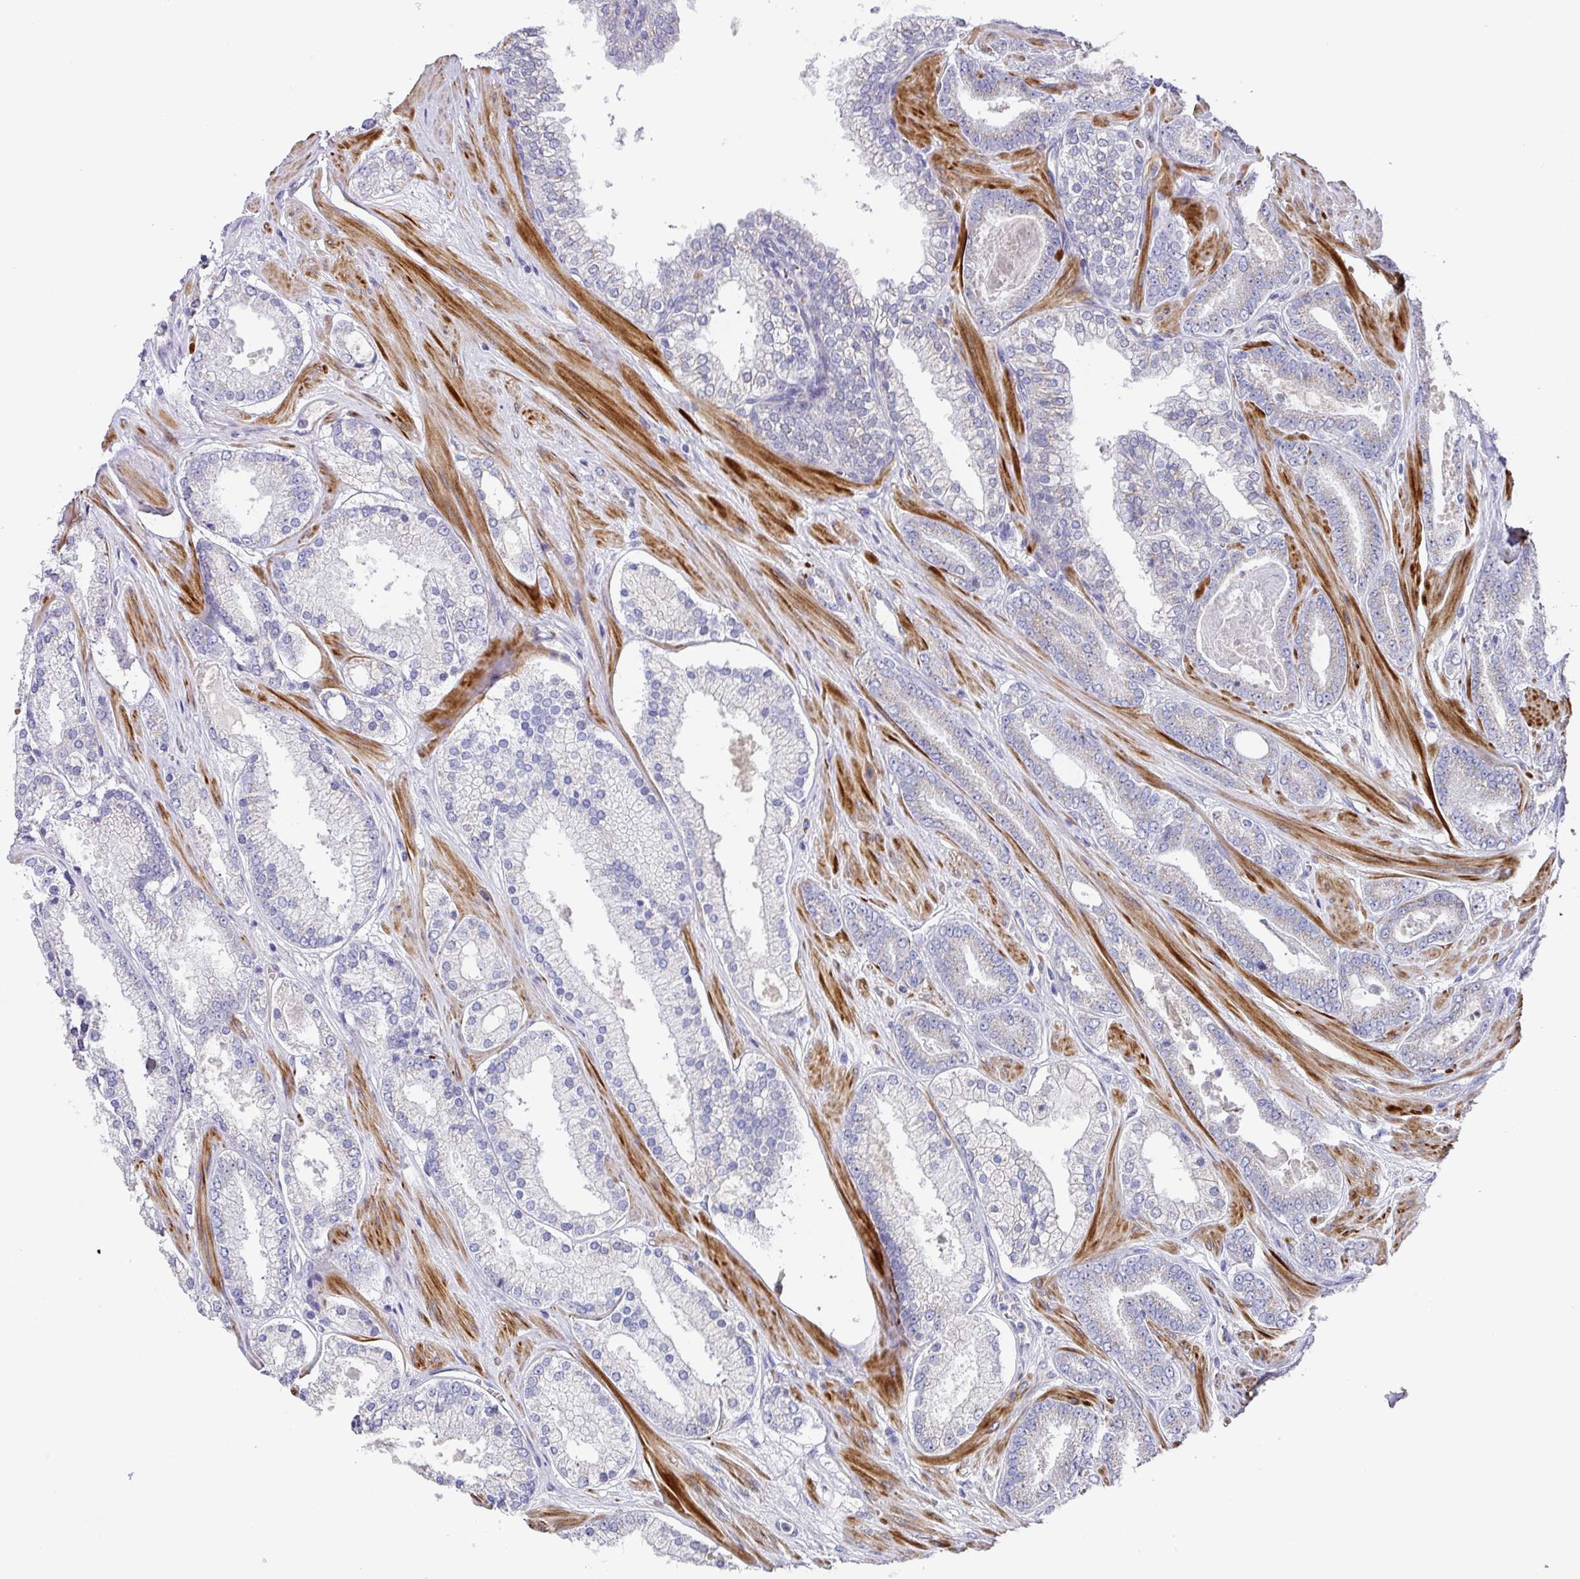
{"staining": {"intensity": "negative", "quantity": "none", "location": "none"}, "tissue": "prostate cancer", "cell_type": "Tumor cells", "image_type": "cancer", "snomed": [{"axis": "morphology", "description": "Adenocarcinoma, Low grade"}, {"axis": "topography", "description": "Prostate"}], "caption": "This histopathology image is of prostate cancer stained with immunohistochemistry to label a protein in brown with the nuclei are counter-stained blue. There is no expression in tumor cells.", "gene": "TARM1", "patient": {"sex": "male", "age": 42}}